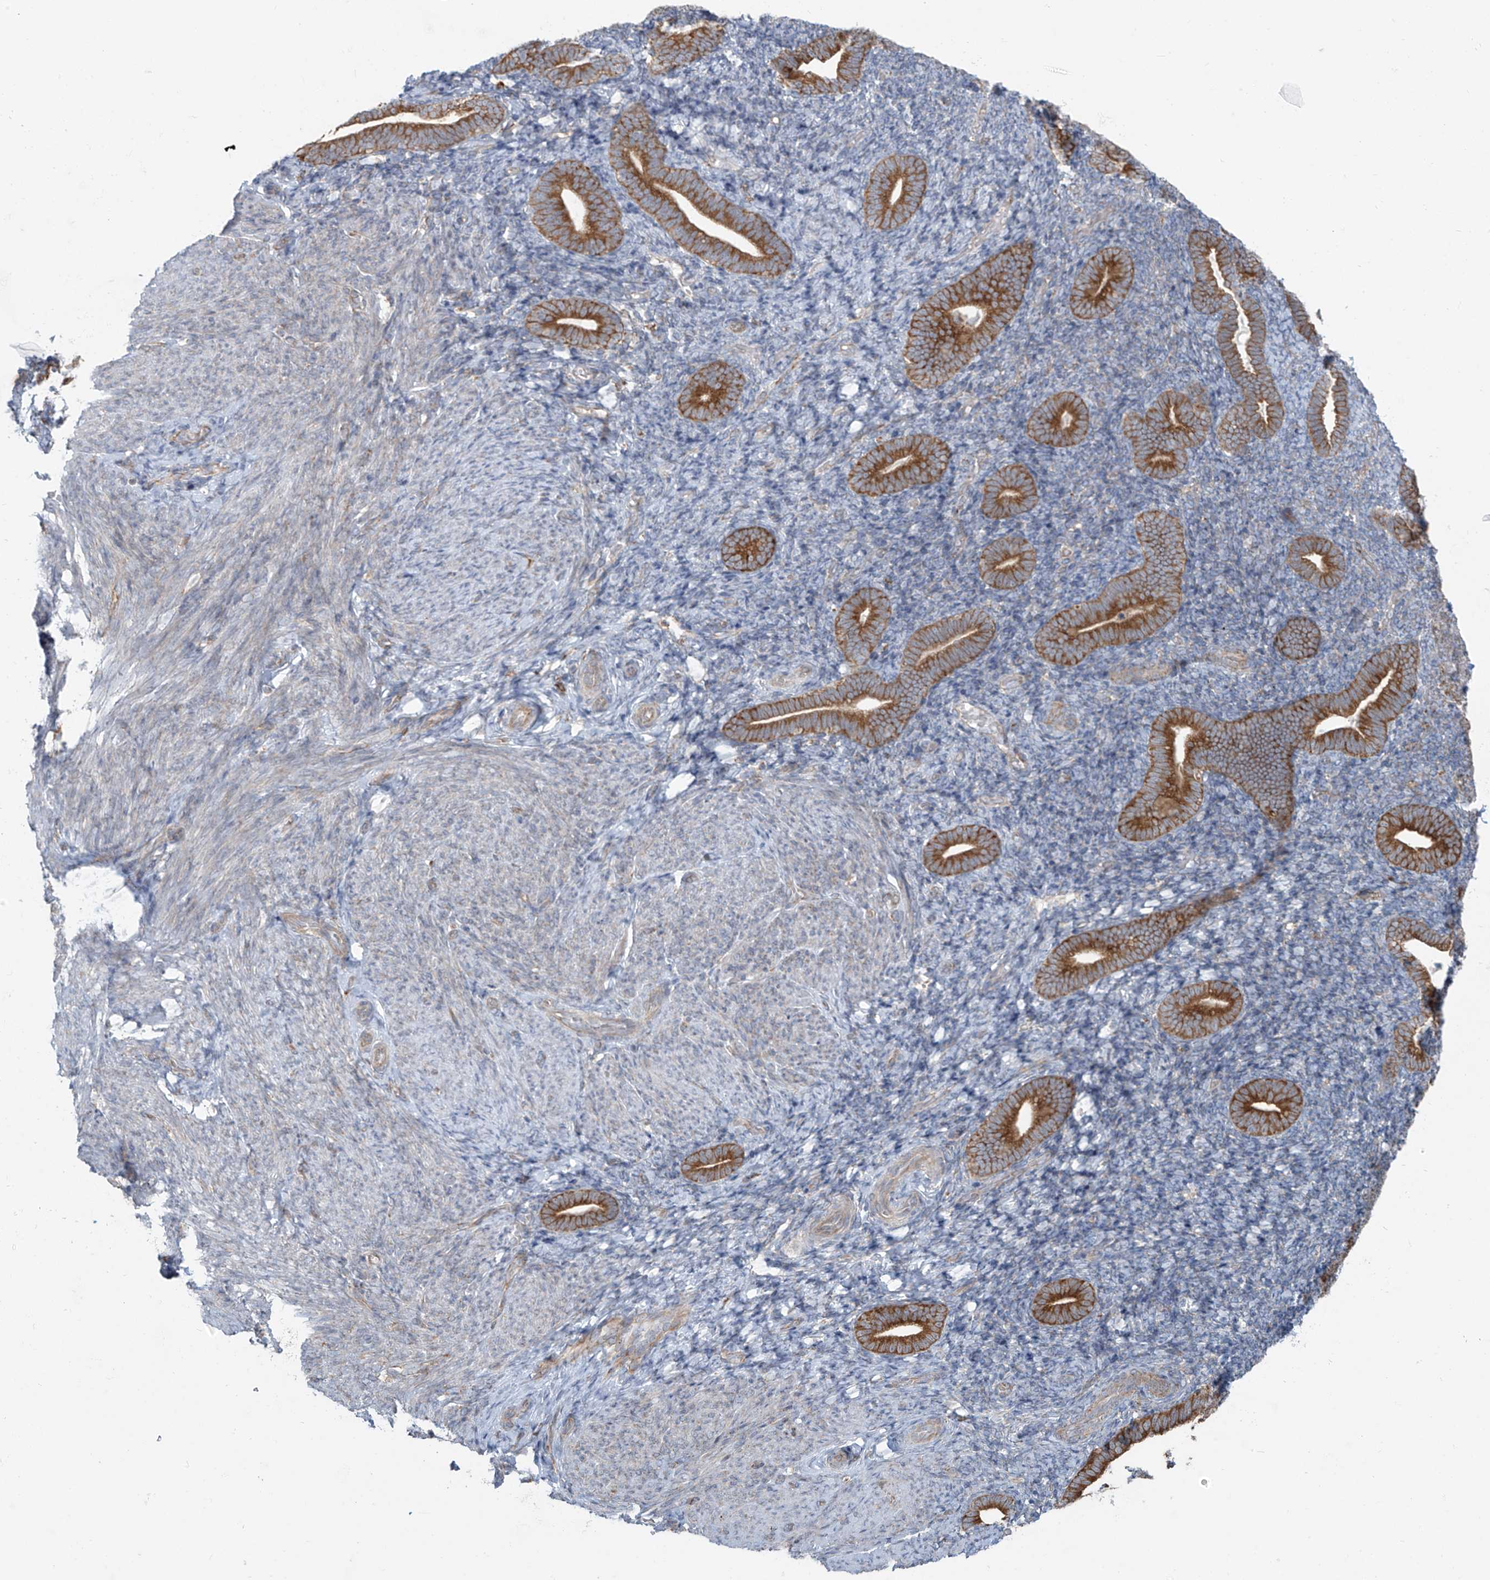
{"staining": {"intensity": "negative", "quantity": "none", "location": "none"}, "tissue": "endometrium", "cell_type": "Cells in endometrial stroma", "image_type": "normal", "snomed": [{"axis": "morphology", "description": "Normal tissue, NOS"}, {"axis": "topography", "description": "Endometrium"}], "caption": "High power microscopy image of an IHC image of normal endometrium, revealing no significant expression in cells in endometrial stroma.", "gene": "KATNIP", "patient": {"sex": "female", "age": 51}}